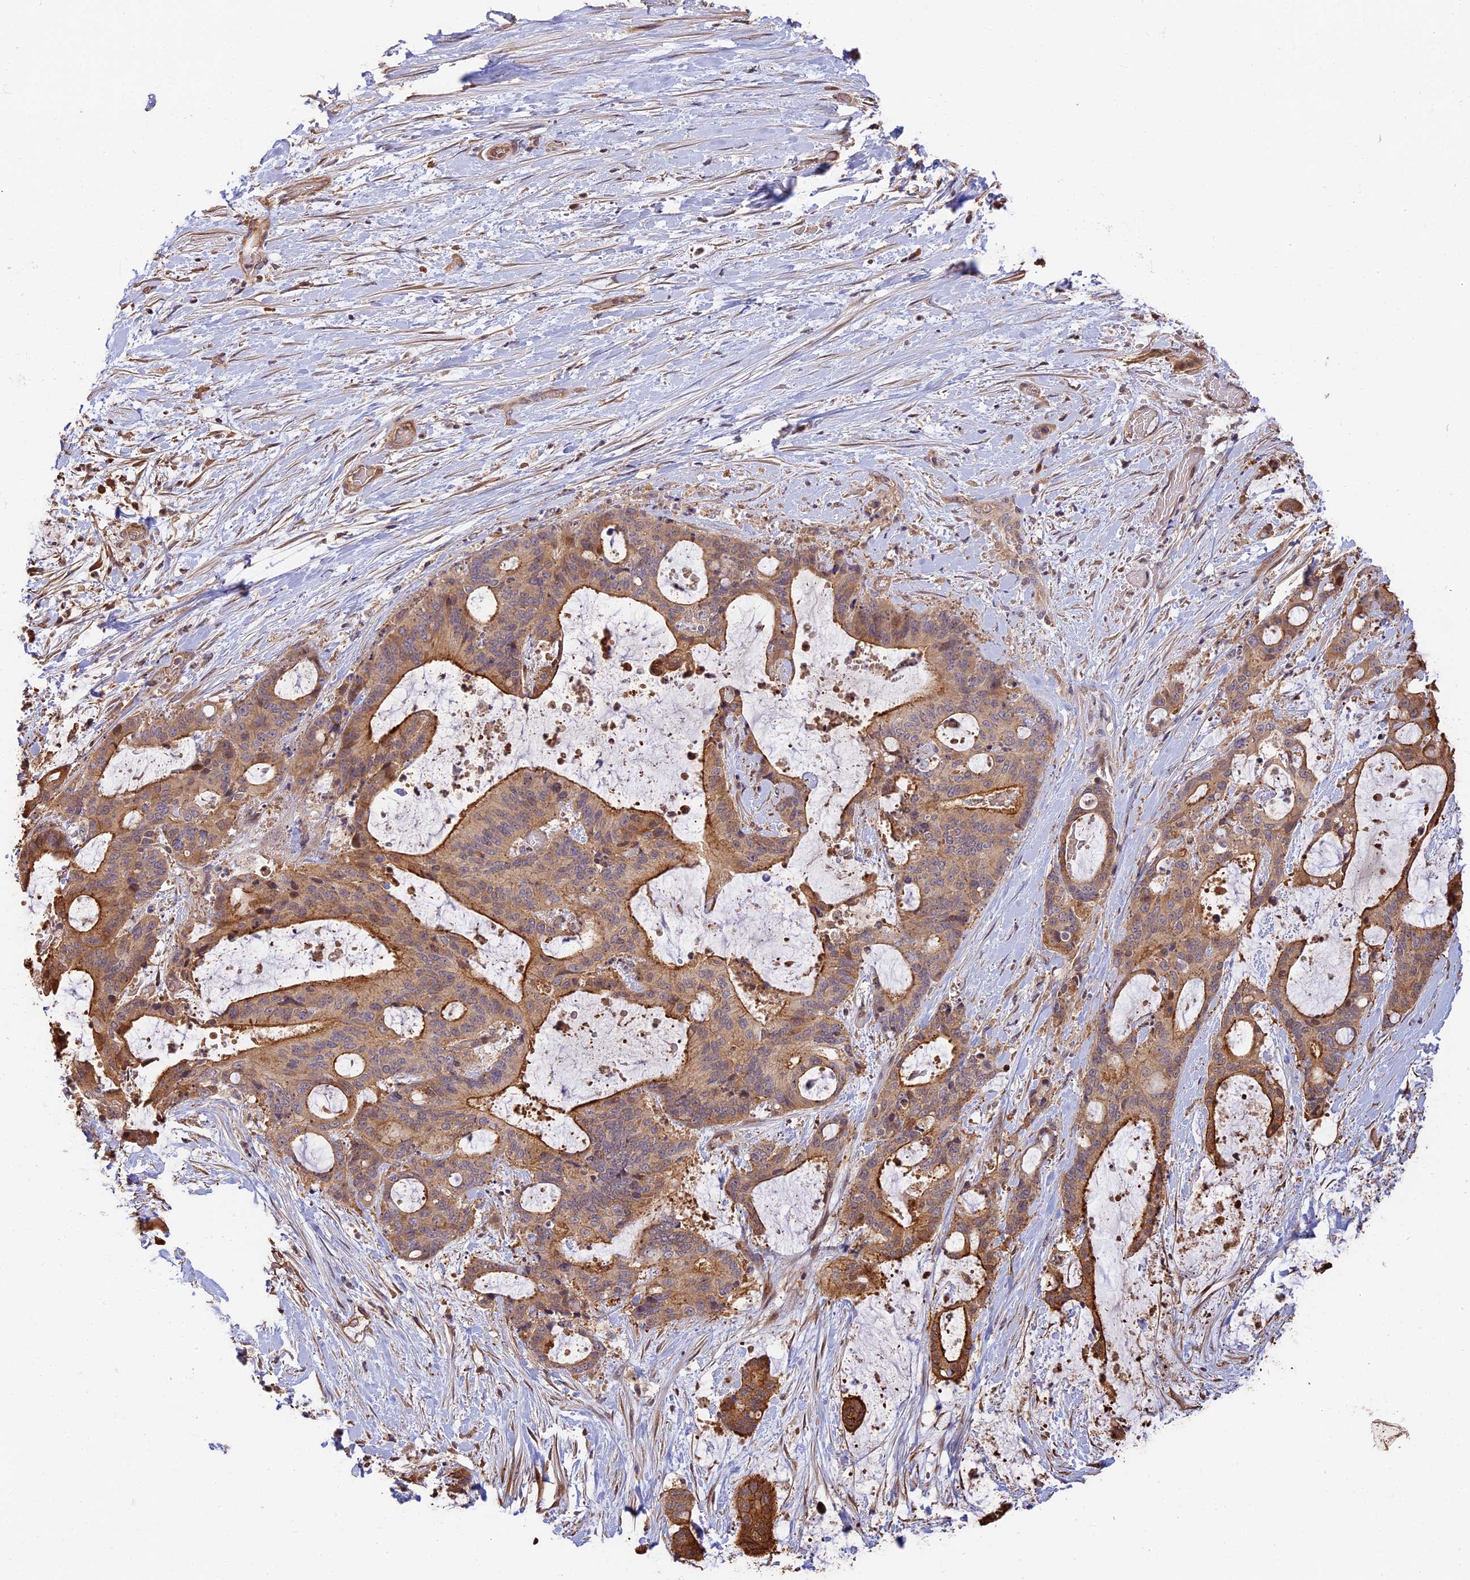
{"staining": {"intensity": "moderate", "quantity": ">75%", "location": "cytoplasmic/membranous"}, "tissue": "liver cancer", "cell_type": "Tumor cells", "image_type": "cancer", "snomed": [{"axis": "morphology", "description": "Normal tissue, NOS"}, {"axis": "morphology", "description": "Cholangiocarcinoma"}, {"axis": "topography", "description": "Liver"}, {"axis": "topography", "description": "Peripheral nerve tissue"}], "caption": "IHC histopathology image of human liver cancer stained for a protein (brown), which displays medium levels of moderate cytoplasmic/membranous expression in about >75% of tumor cells.", "gene": "PPP1R37", "patient": {"sex": "female", "age": 73}}